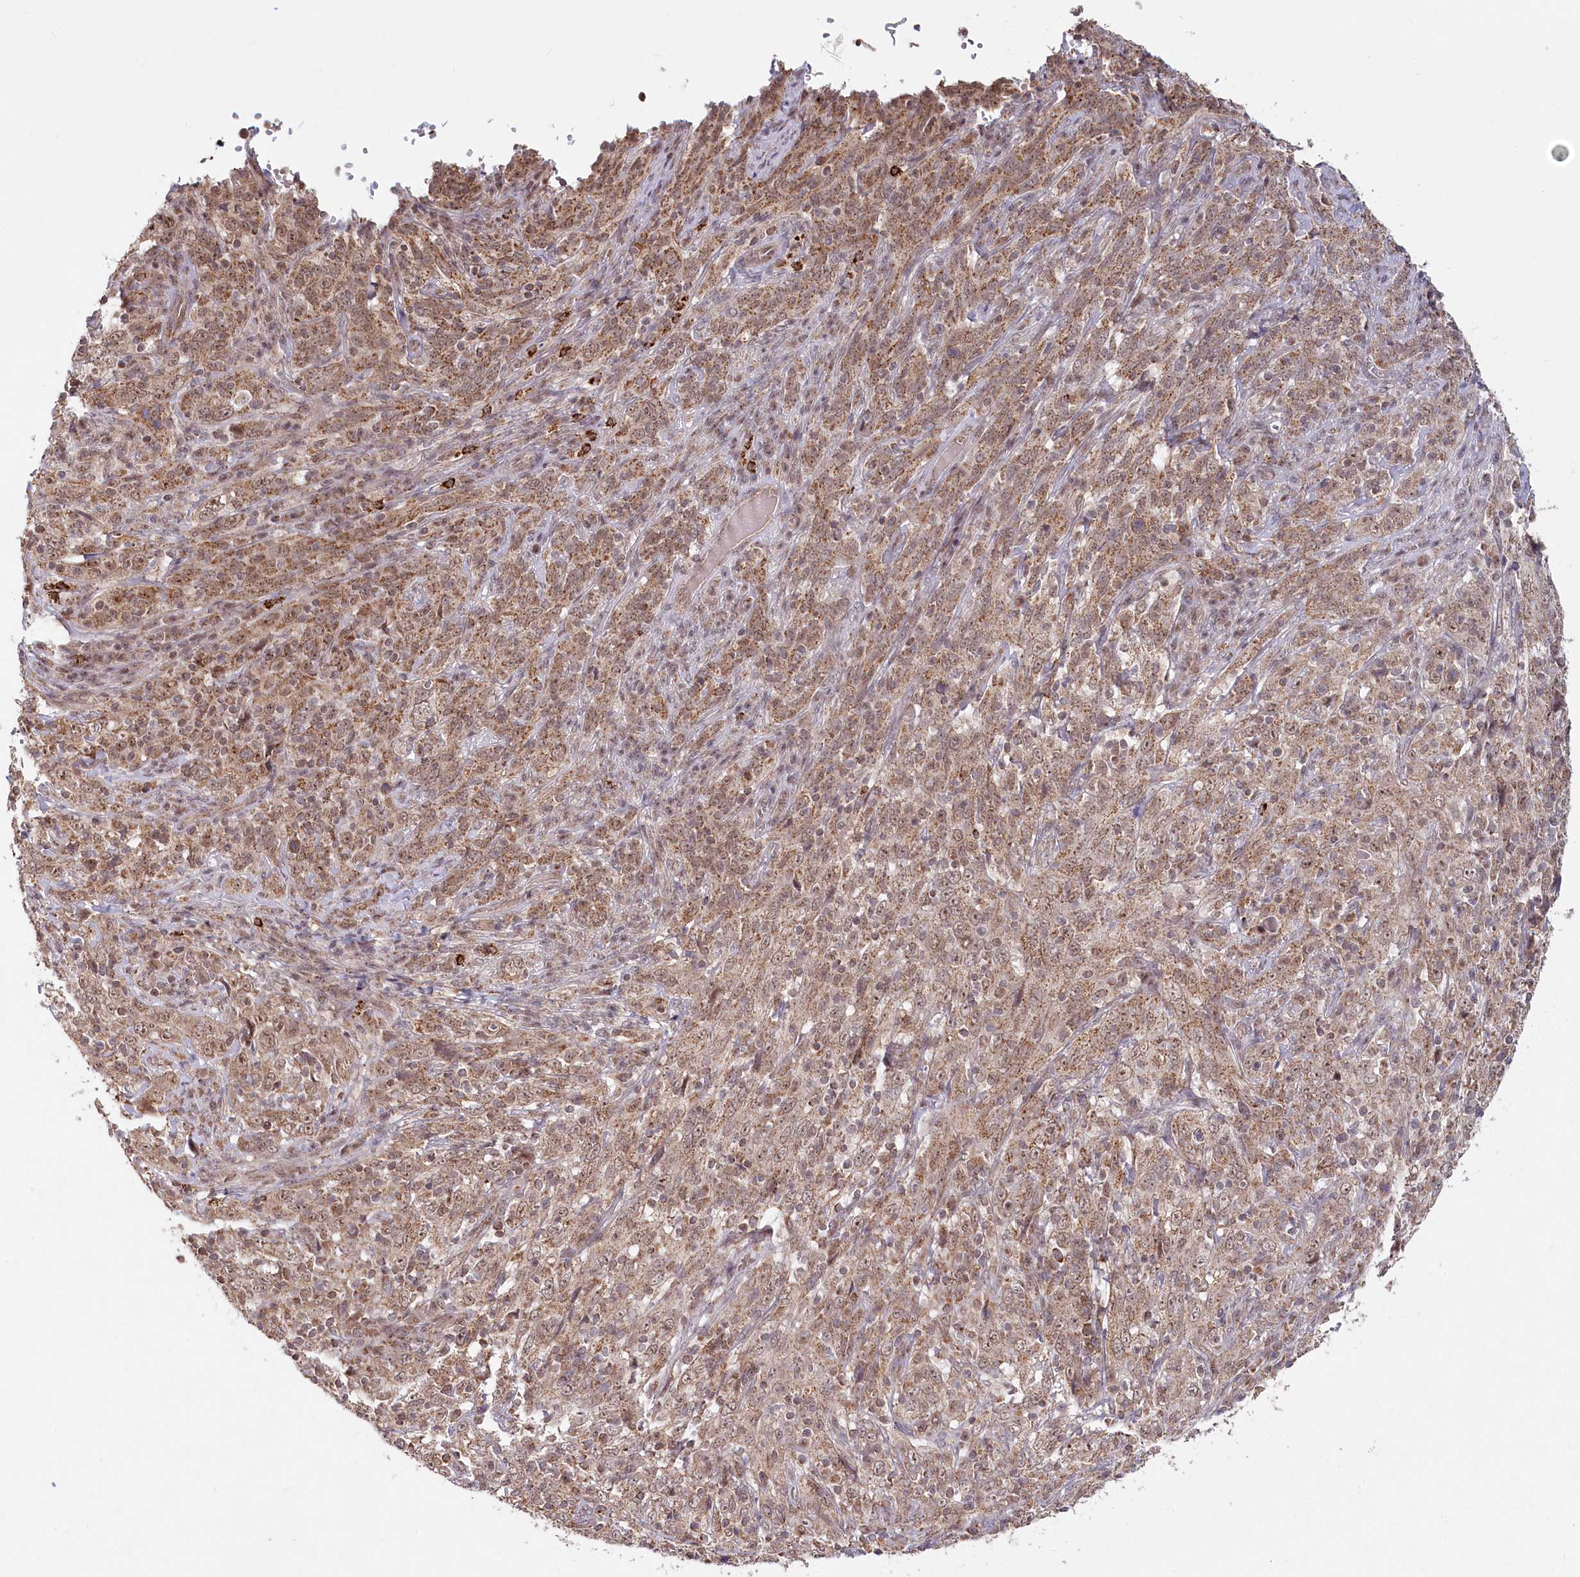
{"staining": {"intensity": "moderate", "quantity": ">75%", "location": "cytoplasmic/membranous,nuclear"}, "tissue": "cervical cancer", "cell_type": "Tumor cells", "image_type": "cancer", "snomed": [{"axis": "morphology", "description": "Squamous cell carcinoma, NOS"}, {"axis": "topography", "description": "Cervix"}], "caption": "Immunohistochemistry histopathology image of human cervical cancer stained for a protein (brown), which exhibits medium levels of moderate cytoplasmic/membranous and nuclear expression in approximately >75% of tumor cells.", "gene": "RTN4IP1", "patient": {"sex": "female", "age": 46}}